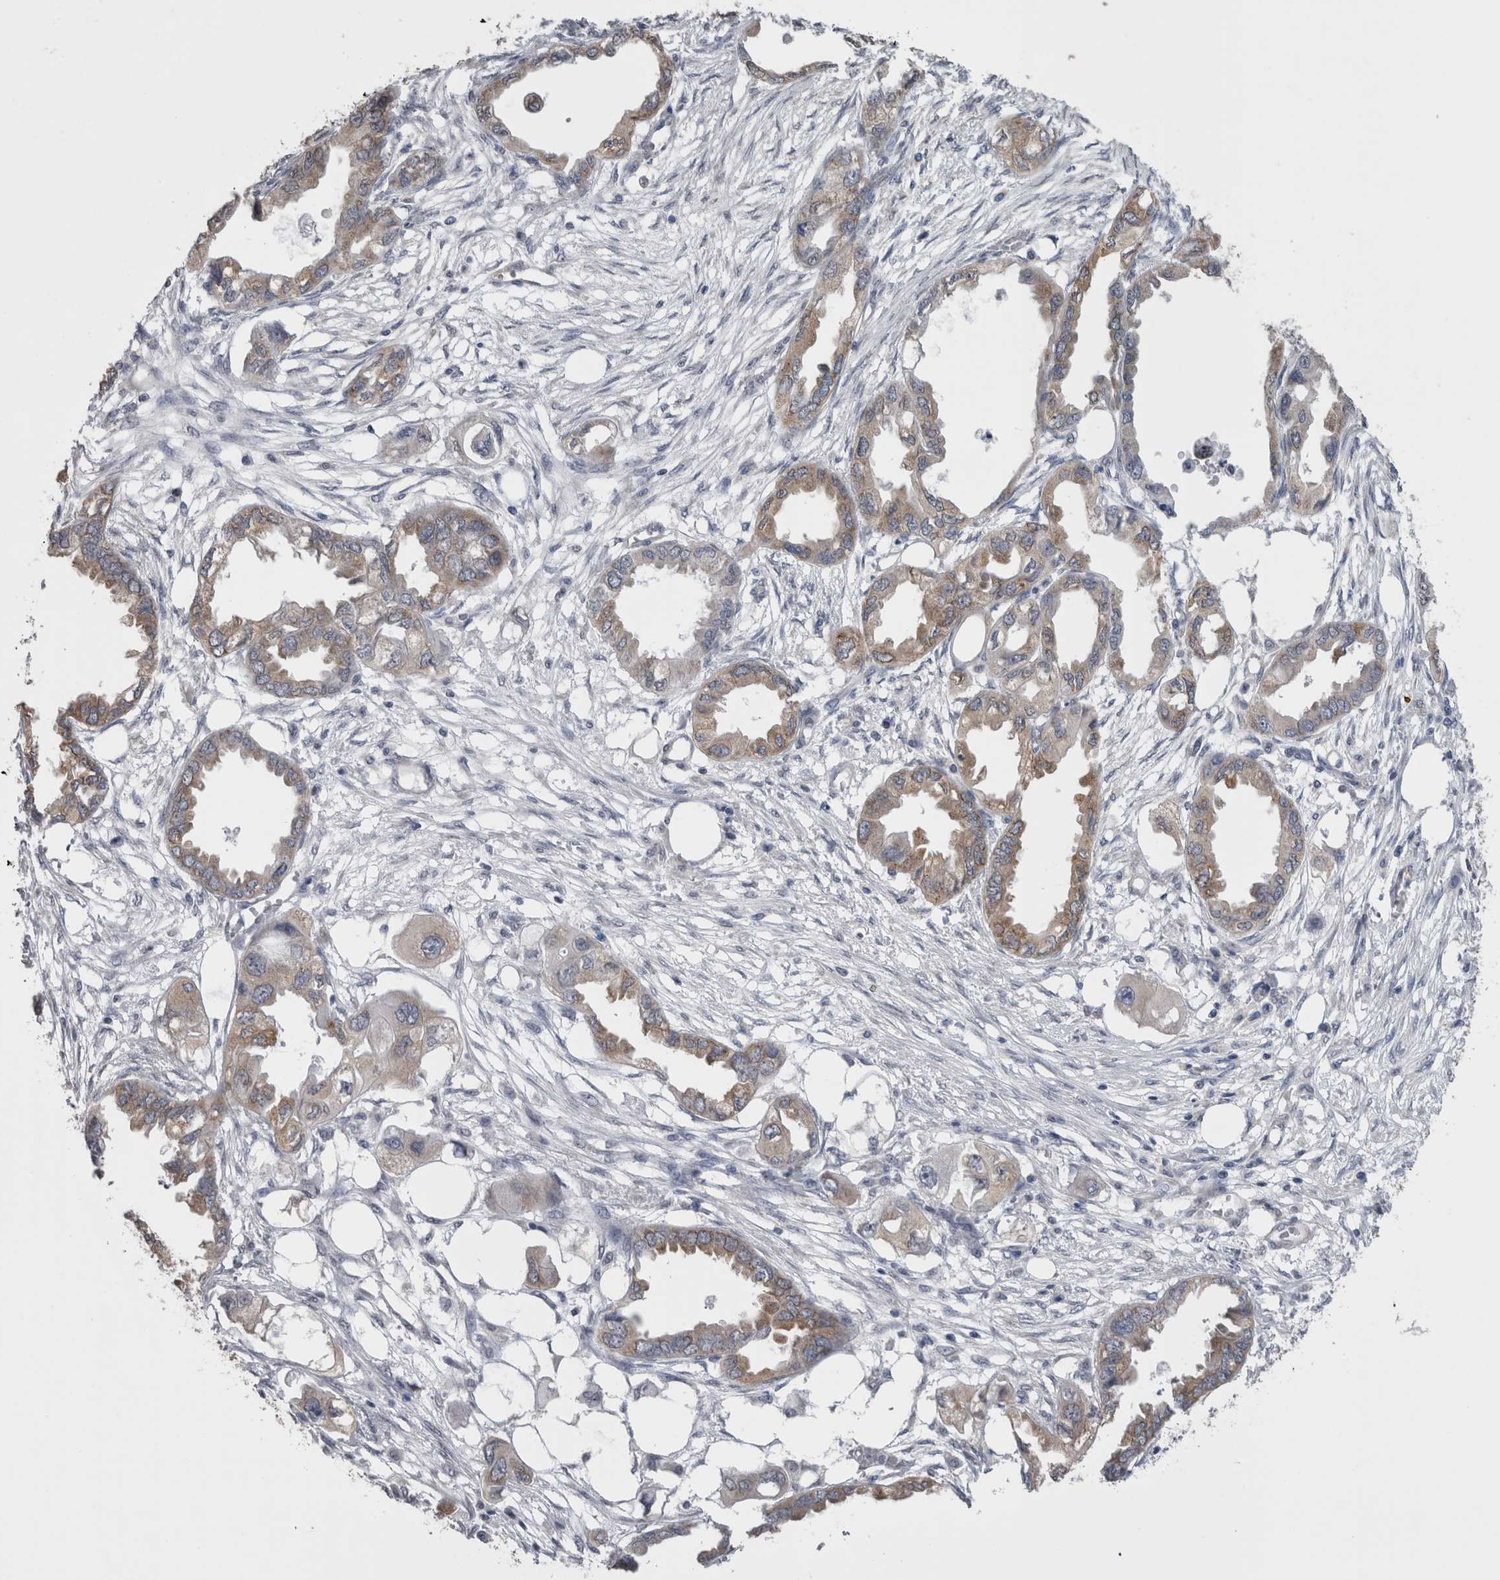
{"staining": {"intensity": "moderate", "quantity": "25%-75%", "location": "cytoplasmic/membranous"}, "tissue": "endometrial cancer", "cell_type": "Tumor cells", "image_type": "cancer", "snomed": [{"axis": "morphology", "description": "Adenocarcinoma, NOS"}, {"axis": "morphology", "description": "Adenocarcinoma, metastatic, NOS"}, {"axis": "topography", "description": "Adipose tissue"}, {"axis": "topography", "description": "Endometrium"}], "caption": "Adenocarcinoma (endometrial) tissue shows moderate cytoplasmic/membranous staining in approximately 25%-75% of tumor cells", "gene": "DDX6", "patient": {"sex": "female", "age": 67}}